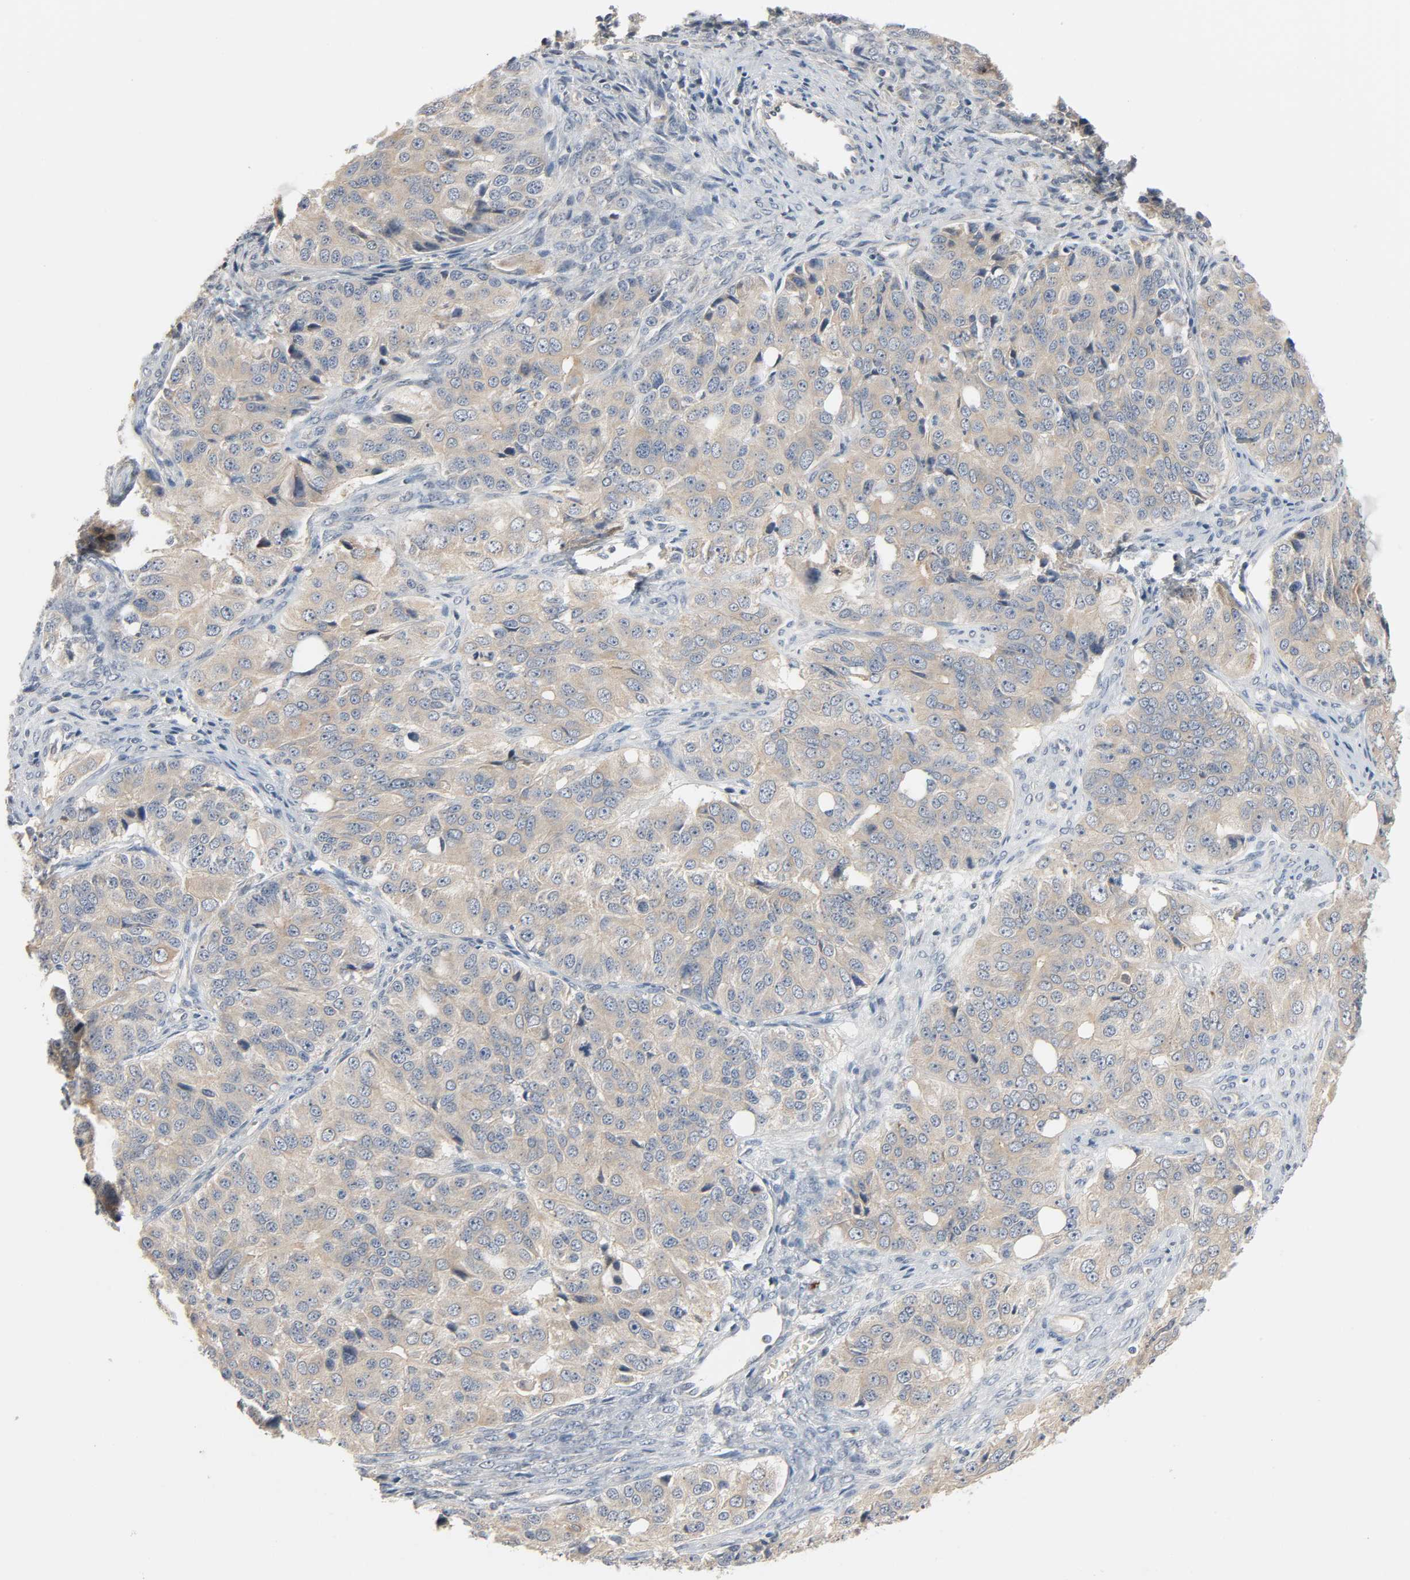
{"staining": {"intensity": "weak", "quantity": ">75%", "location": "cytoplasmic/membranous"}, "tissue": "ovarian cancer", "cell_type": "Tumor cells", "image_type": "cancer", "snomed": [{"axis": "morphology", "description": "Carcinoma, endometroid"}, {"axis": "topography", "description": "Ovary"}], "caption": "High-magnification brightfield microscopy of endometroid carcinoma (ovarian) stained with DAB (3,3'-diaminobenzidine) (brown) and counterstained with hematoxylin (blue). tumor cells exhibit weak cytoplasmic/membranous expression is present in about>75% of cells.", "gene": "LIMCH1", "patient": {"sex": "female", "age": 51}}